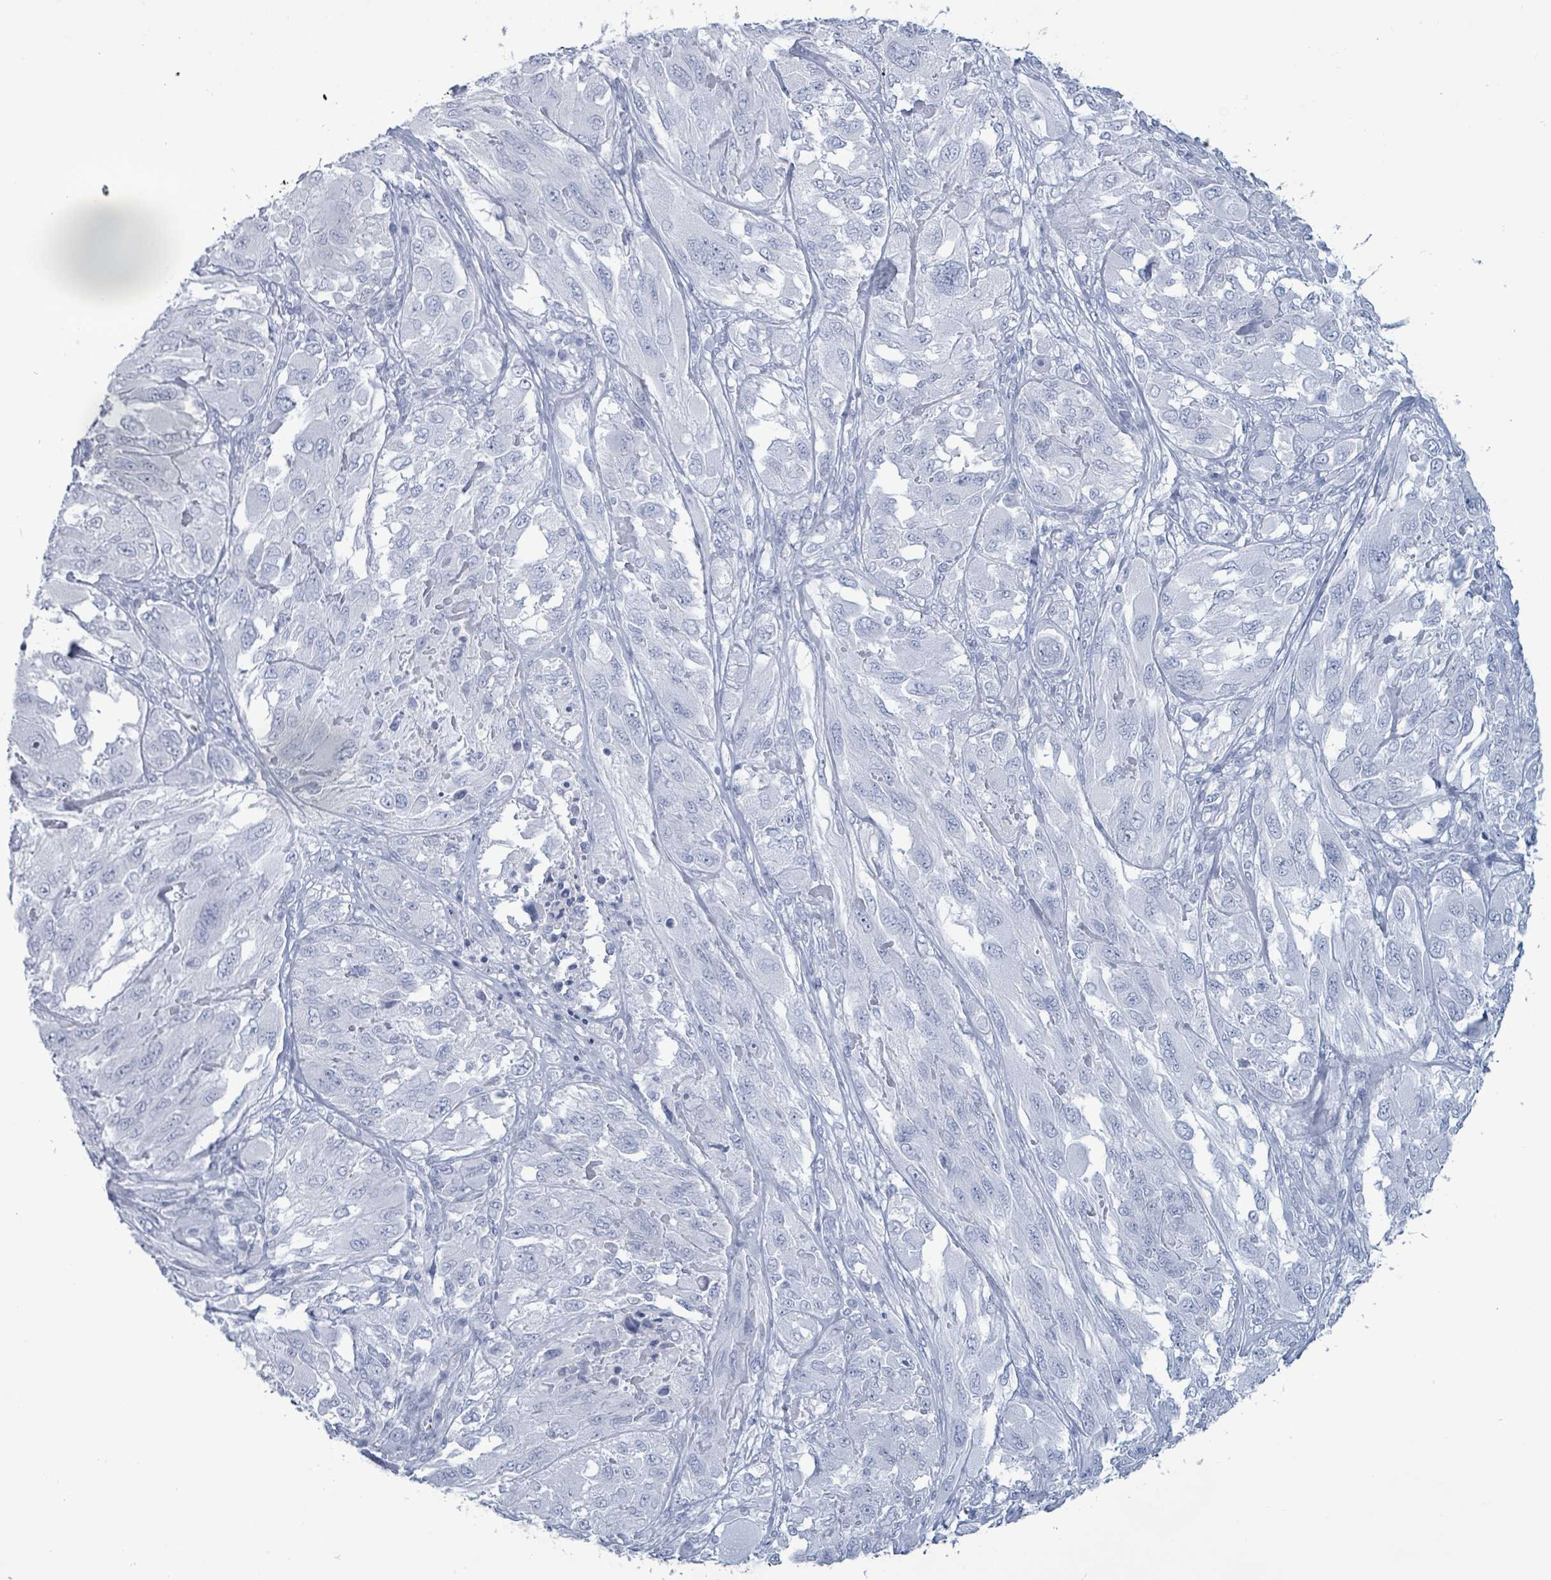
{"staining": {"intensity": "negative", "quantity": "none", "location": "none"}, "tissue": "melanoma", "cell_type": "Tumor cells", "image_type": "cancer", "snomed": [{"axis": "morphology", "description": "Malignant melanoma, NOS"}, {"axis": "topography", "description": "Skin"}], "caption": "Micrograph shows no significant protein staining in tumor cells of melanoma.", "gene": "KRT8", "patient": {"sex": "female", "age": 91}}